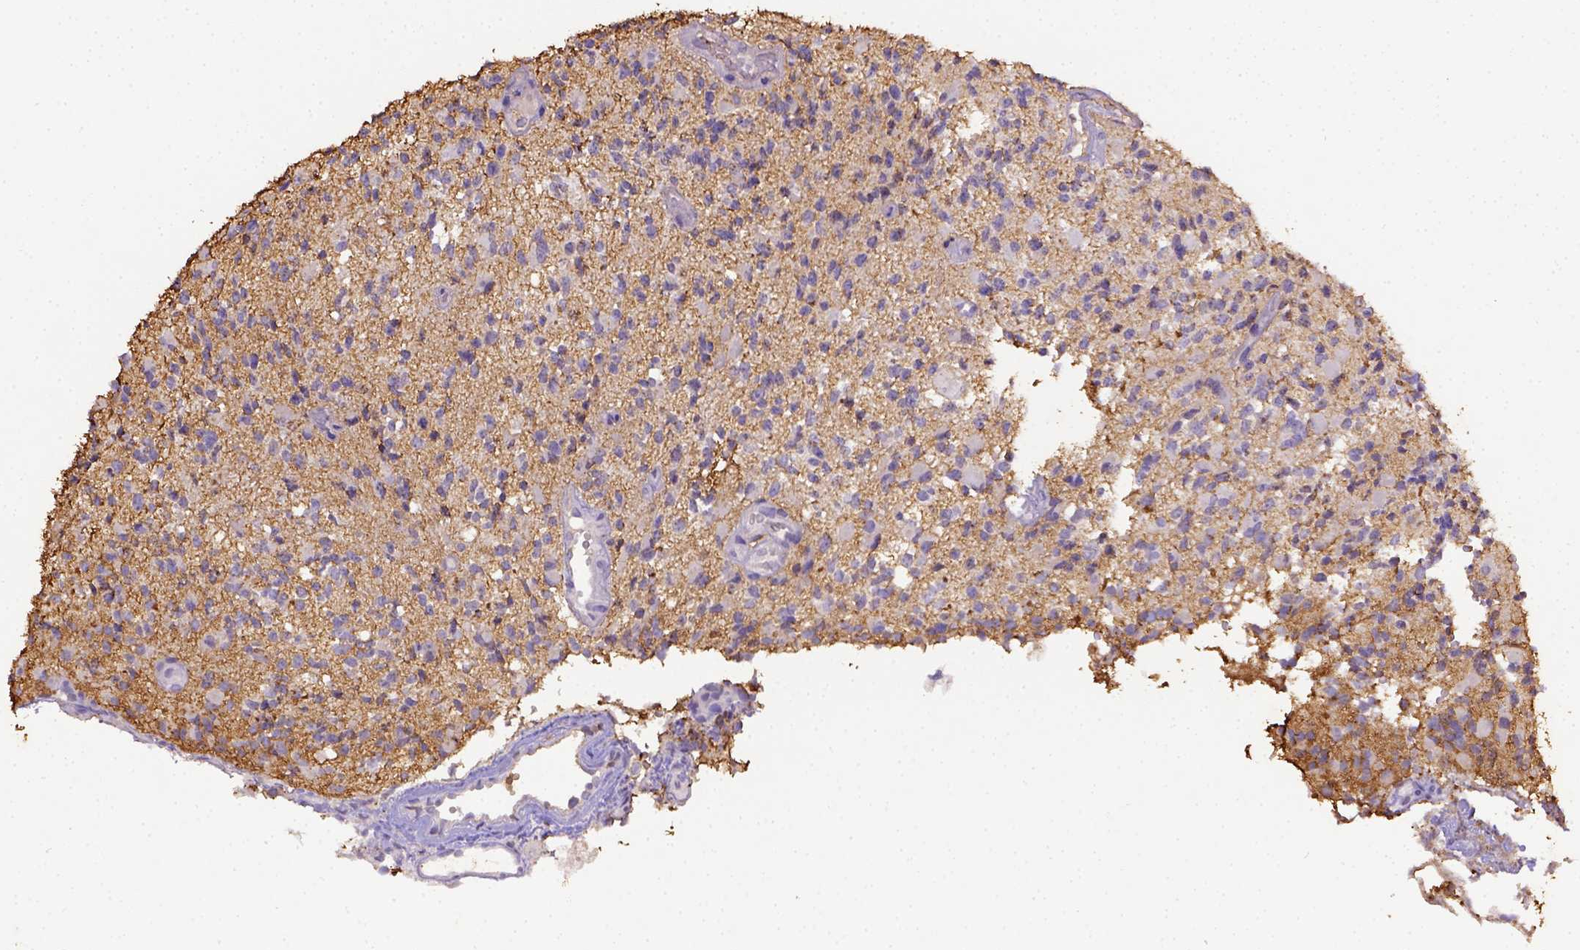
{"staining": {"intensity": "moderate", "quantity": "25%-75%", "location": "cytoplasmic/membranous"}, "tissue": "glioma", "cell_type": "Tumor cells", "image_type": "cancer", "snomed": [{"axis": "morphology", "description": "Glioma, malignant, High grade"}, {"axis": "topography", "description": "Brain"}], "caption": "Immunohistochemistry of human glioma shows medium levels of moderate cytoplasmic/membranous positivity in about 25%-75% of tumor cells. Nuclei are stained in blue.", "gene": "B3GAT1", "patient": {"sex": "female", "age": 63}}